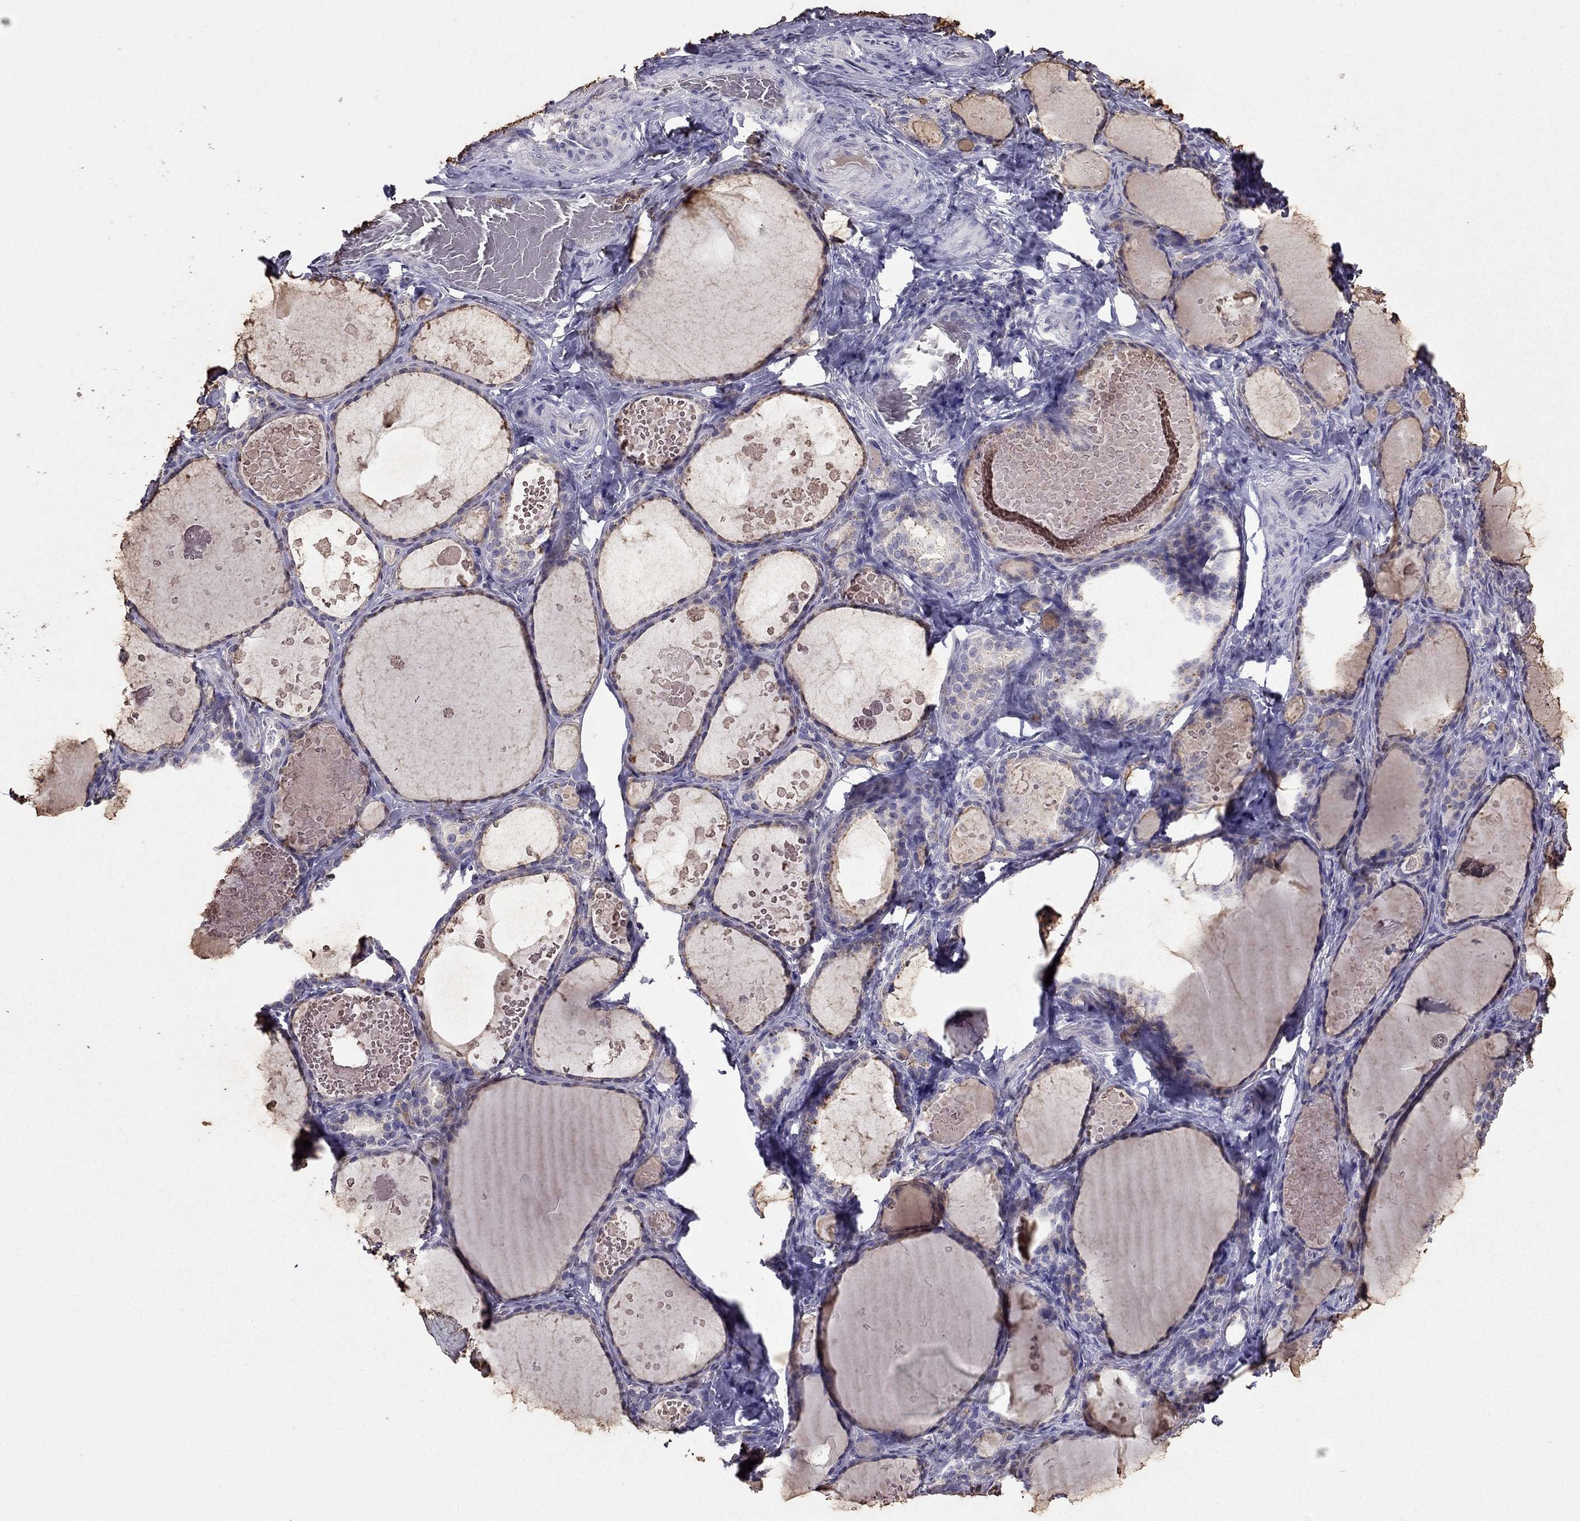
{"staining": {"intensity": "negative", "quantity": "none", "location": "none"}, "tissue": "thyroid gland", "cell_type": "Glandular cells", "image_type": "normal", "snomed": [{"axis": "morphology", "description": "Normal tissue, NOS"}, {"axis": "topography", "description": "Thyroid gland"}], "caption": "Unremarkable thyroid gland was stained to show a protein in brown. There is no significant expression in glandular cells.", "gene": "RFLNB", "patient": {"sex": "female", "age": 56}}